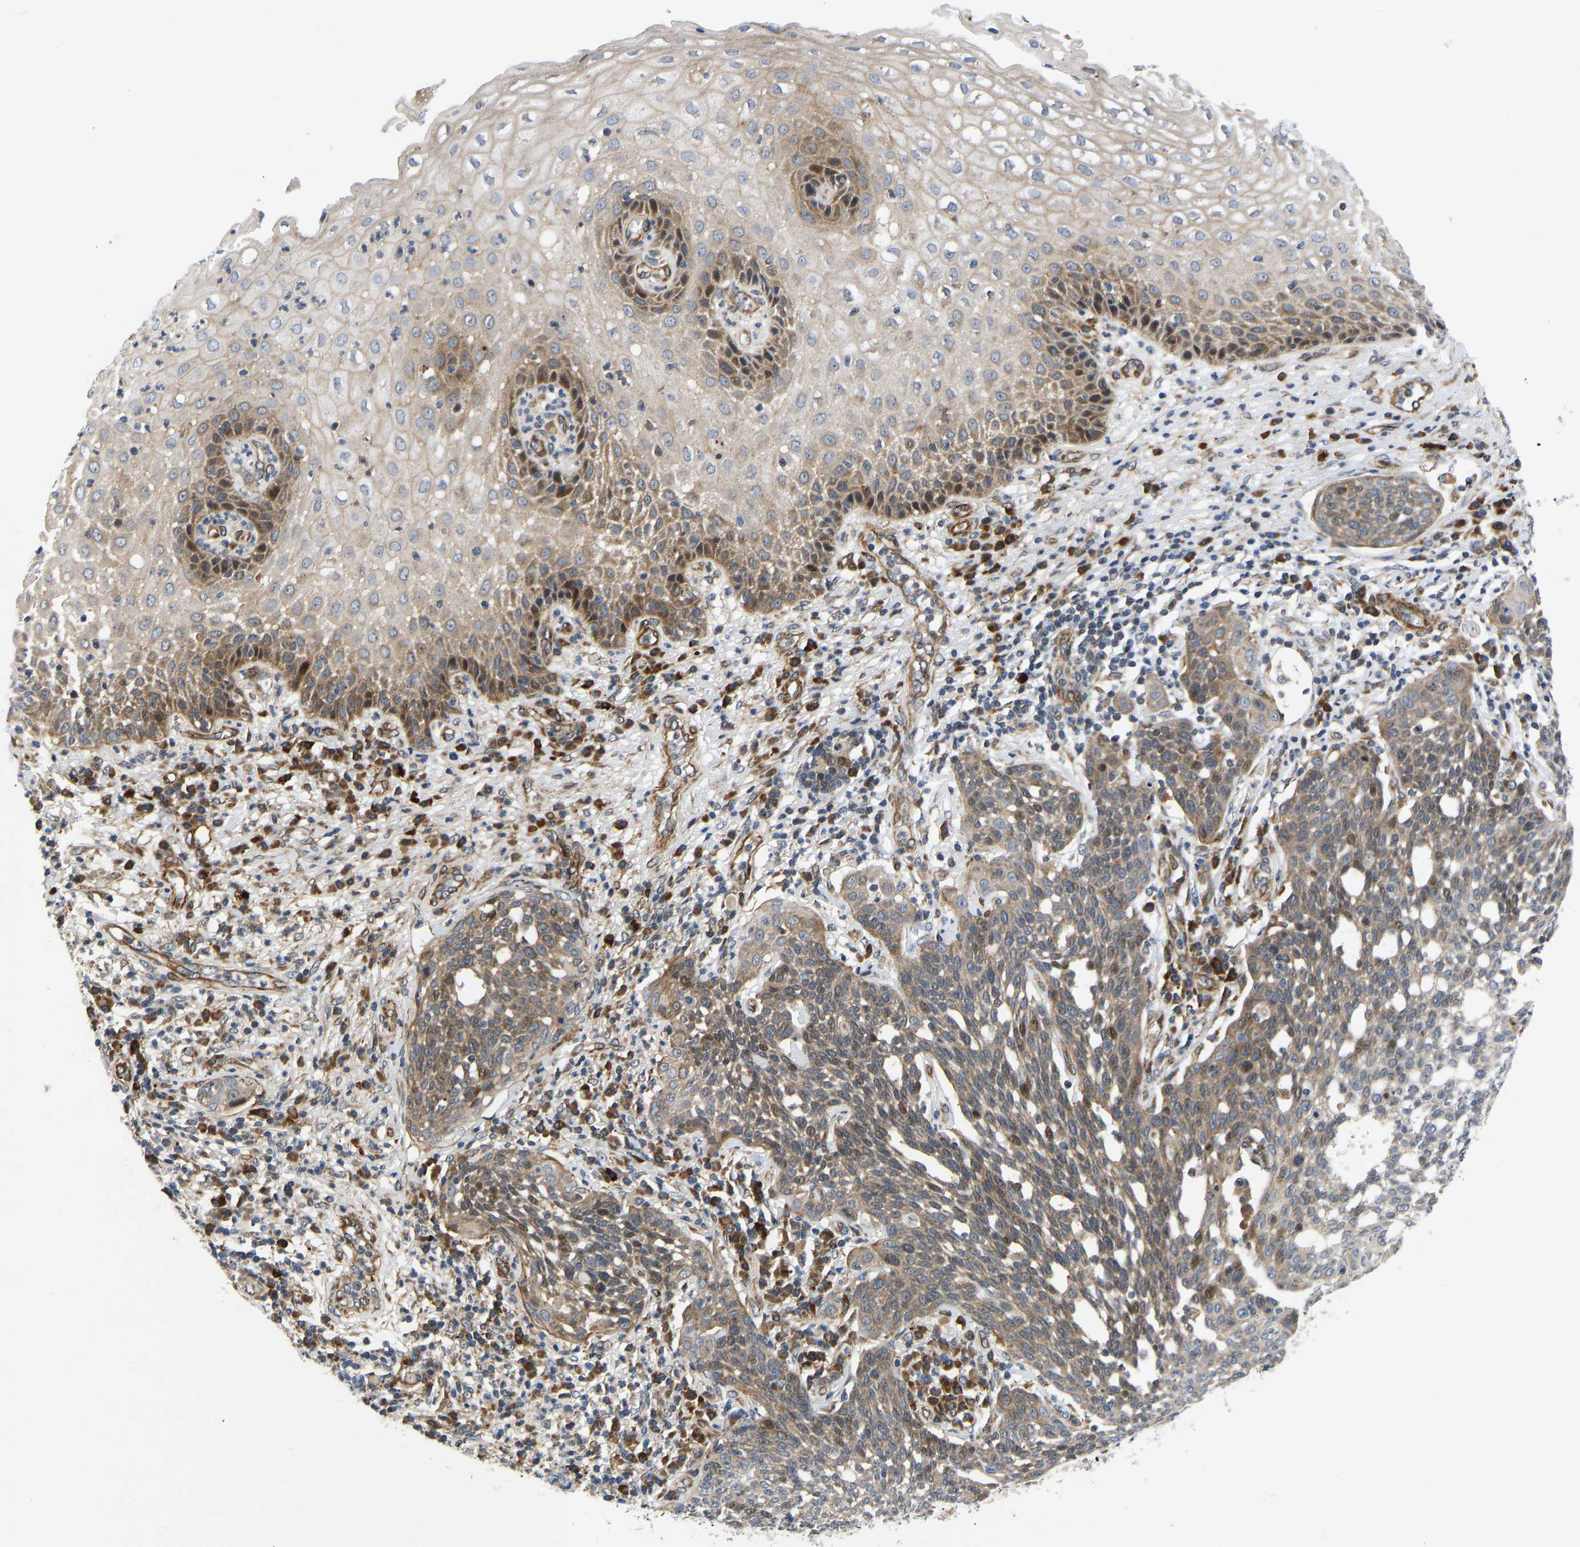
{"staining": {"intensity": "weak", "quantity": ">75%", "location": "cytoplasmic/membranous"}, "tissue": "cervical cancer", "cell_type": "Tumor cells", "image_type": "cancer", "snomed": [{"axis": "morphology", "description": "Squamous cell carcinoma, NOS"}, {"axis": "topography", "description": "Cervix"}], "caption": "Immunohistochemistry (IHC) image of human cervical cancer stained for a protein (brown), which exhibits low levels of weak cytoplasmic/membranous staining in approximately >75% of tumor cells.", "gene": "TMEM38B", "patient": {"sex": "female", "age": 34}}